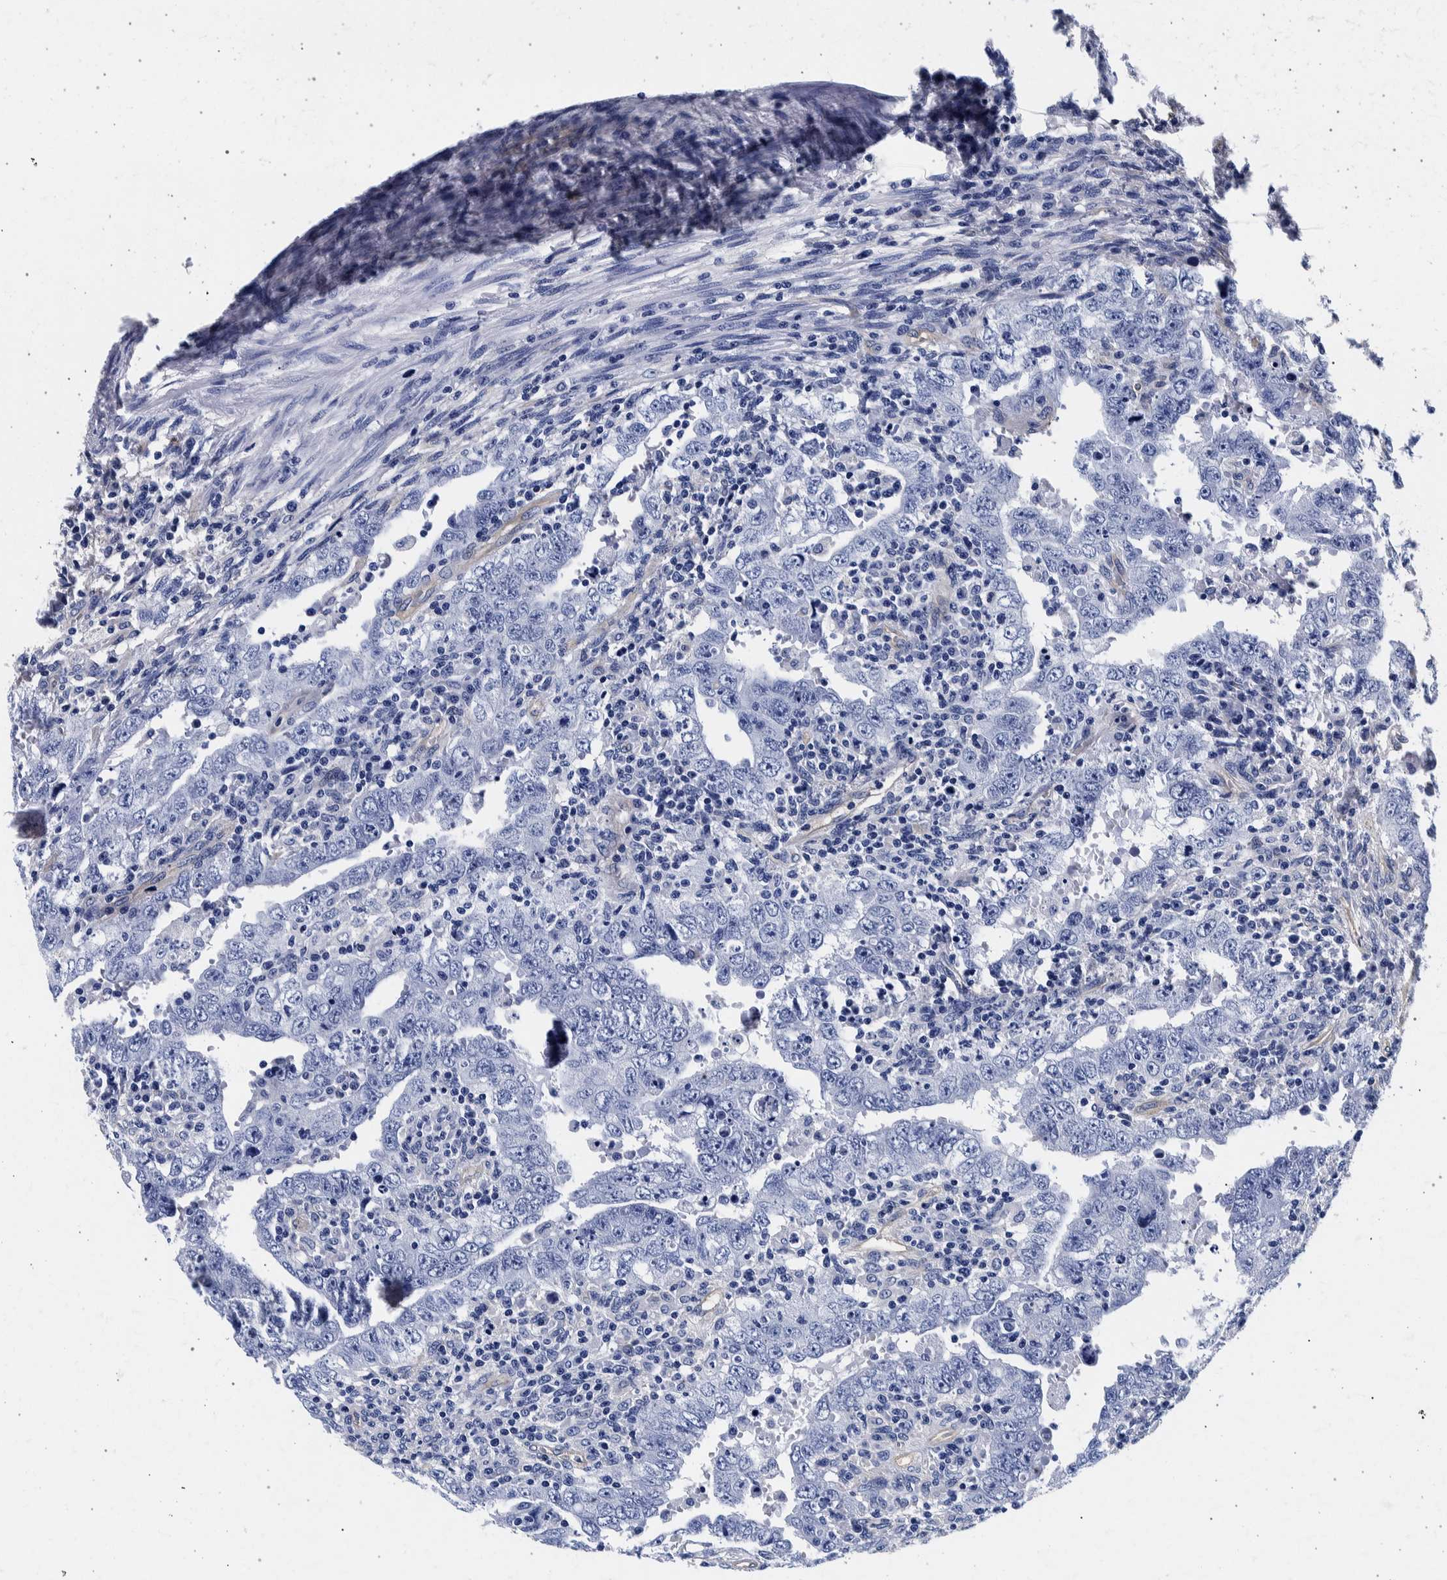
{"staining": {"intensity": "negative", "quantity": "none", "location": "none"}, "tissue": "testis cancer", "cell_type": "Tumor cells", "image_type": "cancer", "snomed": [{"axis": "morphology", "description": "Carcinoma, Embryonal, NOS"}, {"axis": "topography", "description": "Testis"}], "caption": "This is an immunohistochemistry (IHC) image of human testis cancer (embryonal carcinoma). There is no expression in tumor cells.", "gene": "NIBAN2", "patient": {"sex": "male", "age": 26}}